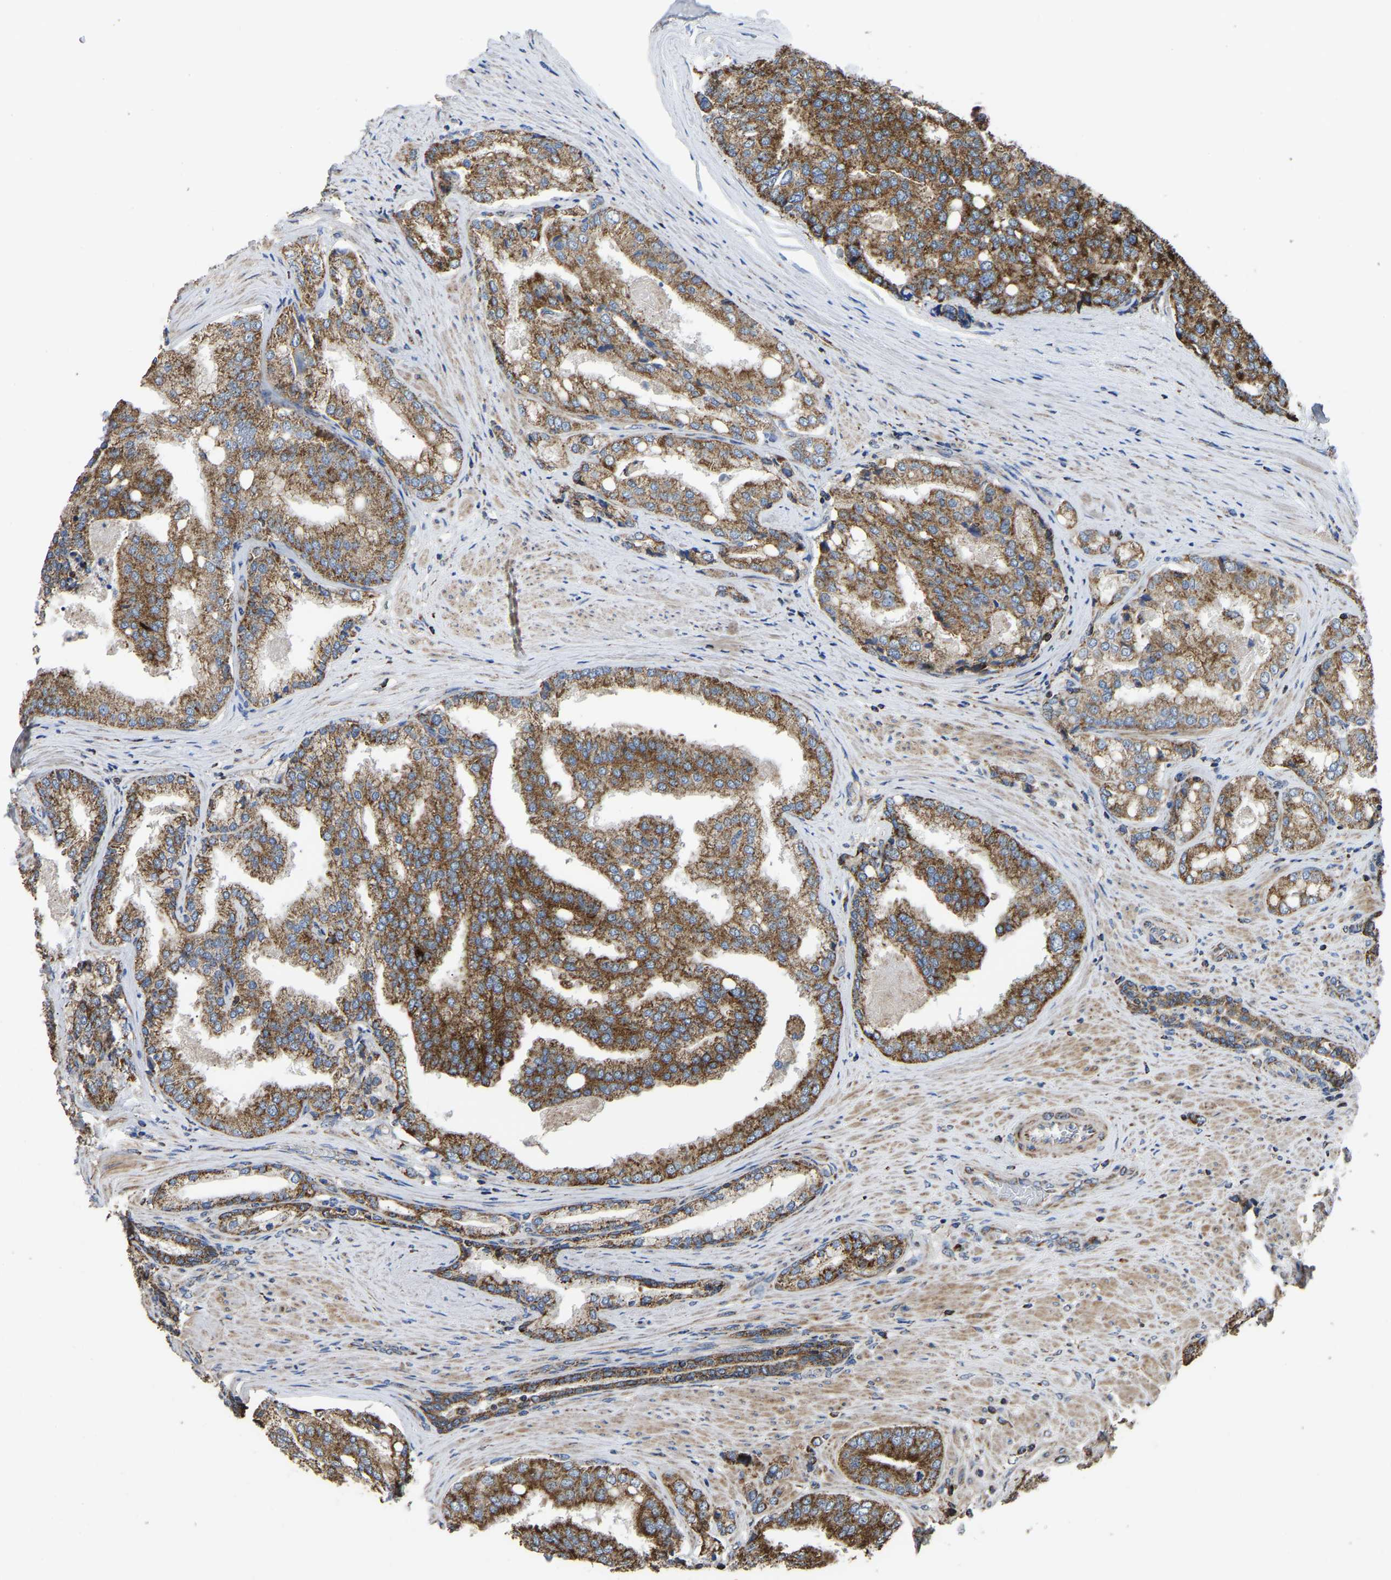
{"staining": {"intensity": "moderate", "quantity": ">75%", "location": "cytoplasmic/membranous"}, "tissue": "prostate cancer", "cell_type": "Tumor cells", "image_type": "cancer", "snomed": [{"axis": "morphology", "description": "Adenocarcinoma, High grade"}, {"axis": "topography", "description": "Prostate"}], "caption": "IHC photomicrograph of human prostate cancer (adenocarcinoma (high-grade)) stained for a protein (brown), which shows medium levels of moderate cytoplasmic/membranous positivity in approximately >75% of tumor cells.", "gene": "ETFA", "patient": {"sex": "male", "age": 50}}